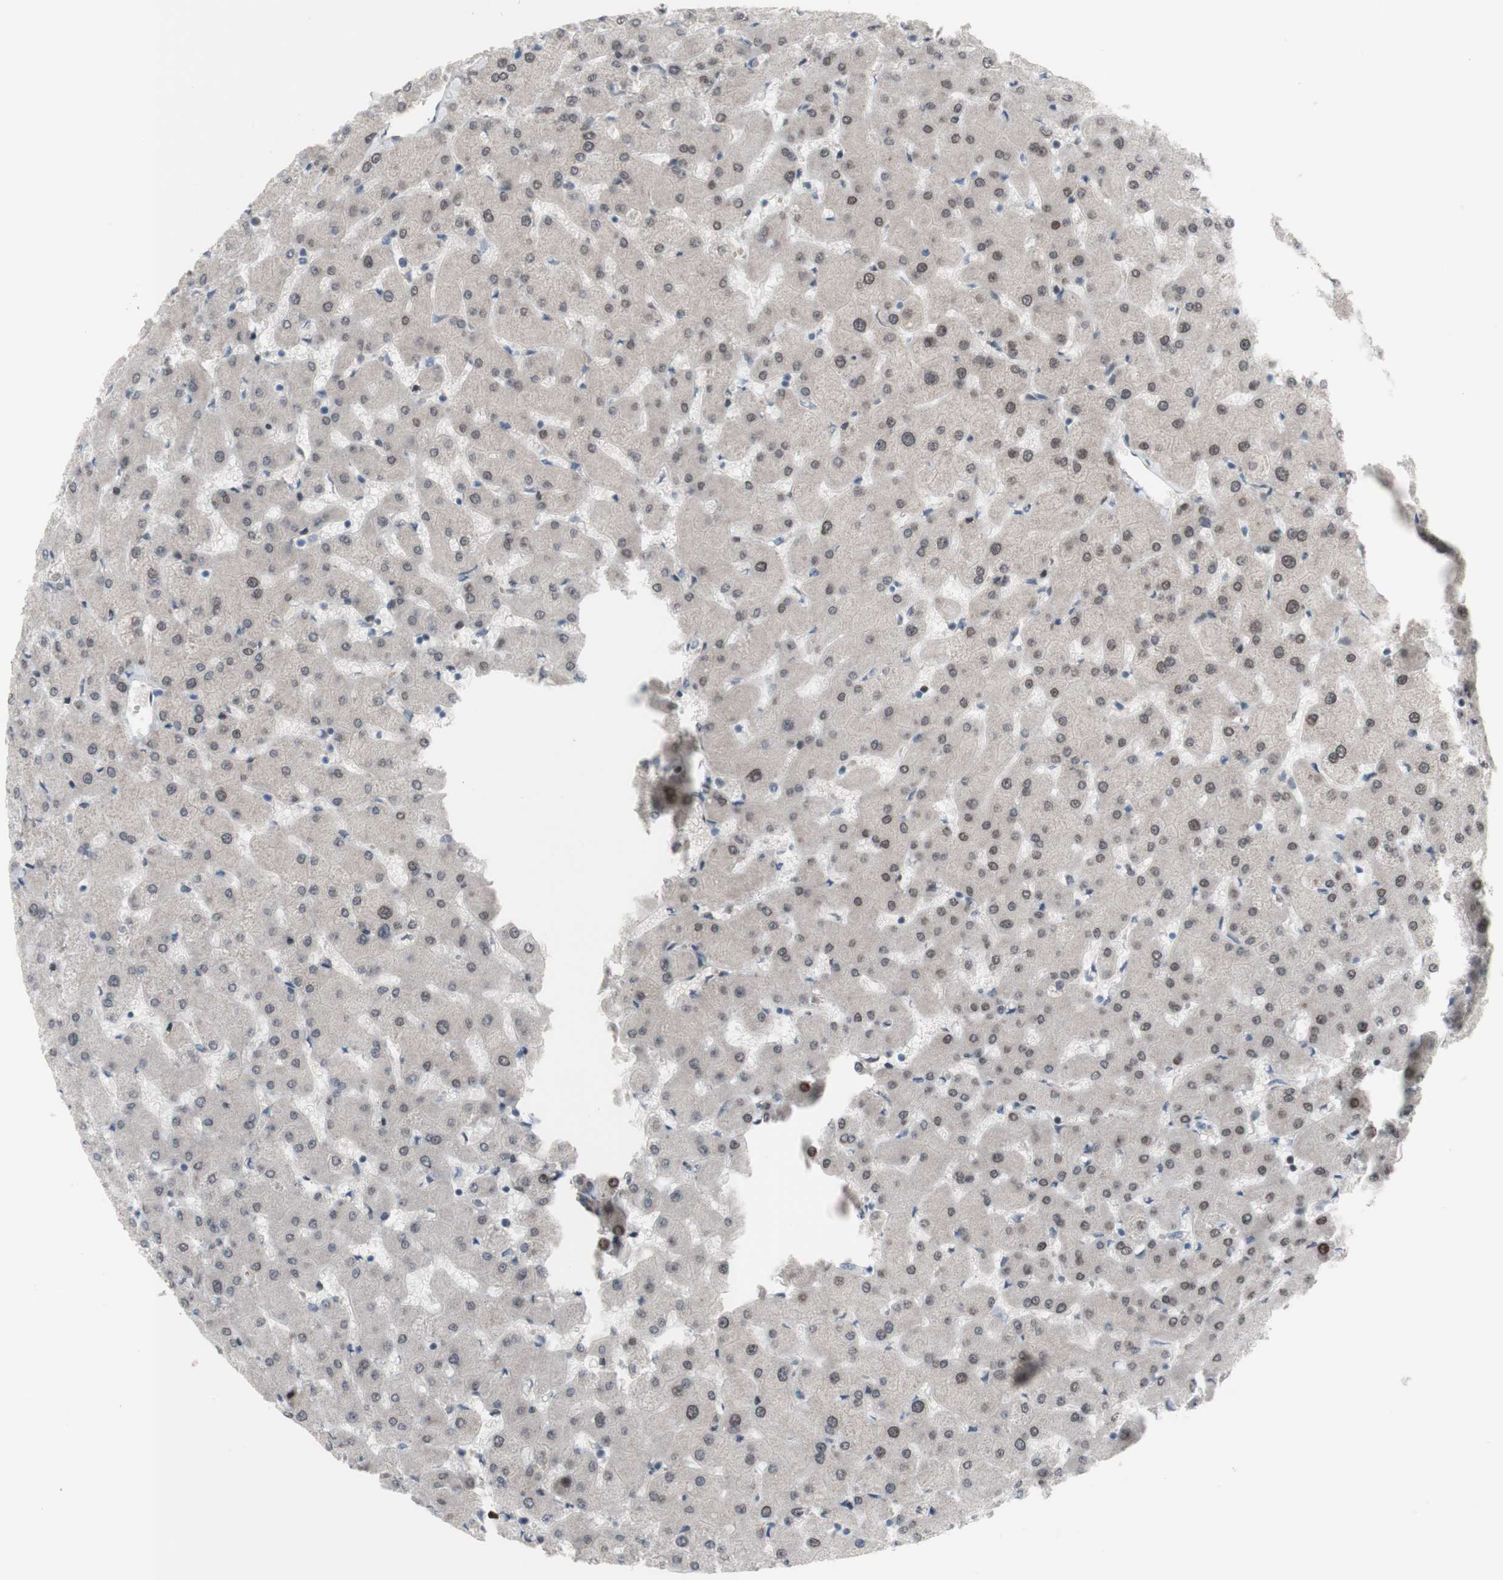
{"staining": {"intensity": "negative", "quantity": "none", "location": "none"}, "tissue": "liver", "cell_type": "Cholangiocytes", "image_type": "normal", "snomed": [{"axis": "morphology", "description": "Normal tissue, NOS"}, {"axis": "topography", "description": "Liver"}], "caption": "The immunohistochemistry (IHC) micrograph has no significant staining in cholangiocytes of liver.", "gene": "PHTF2", "patient": {"sex": "female", "age": 63}}